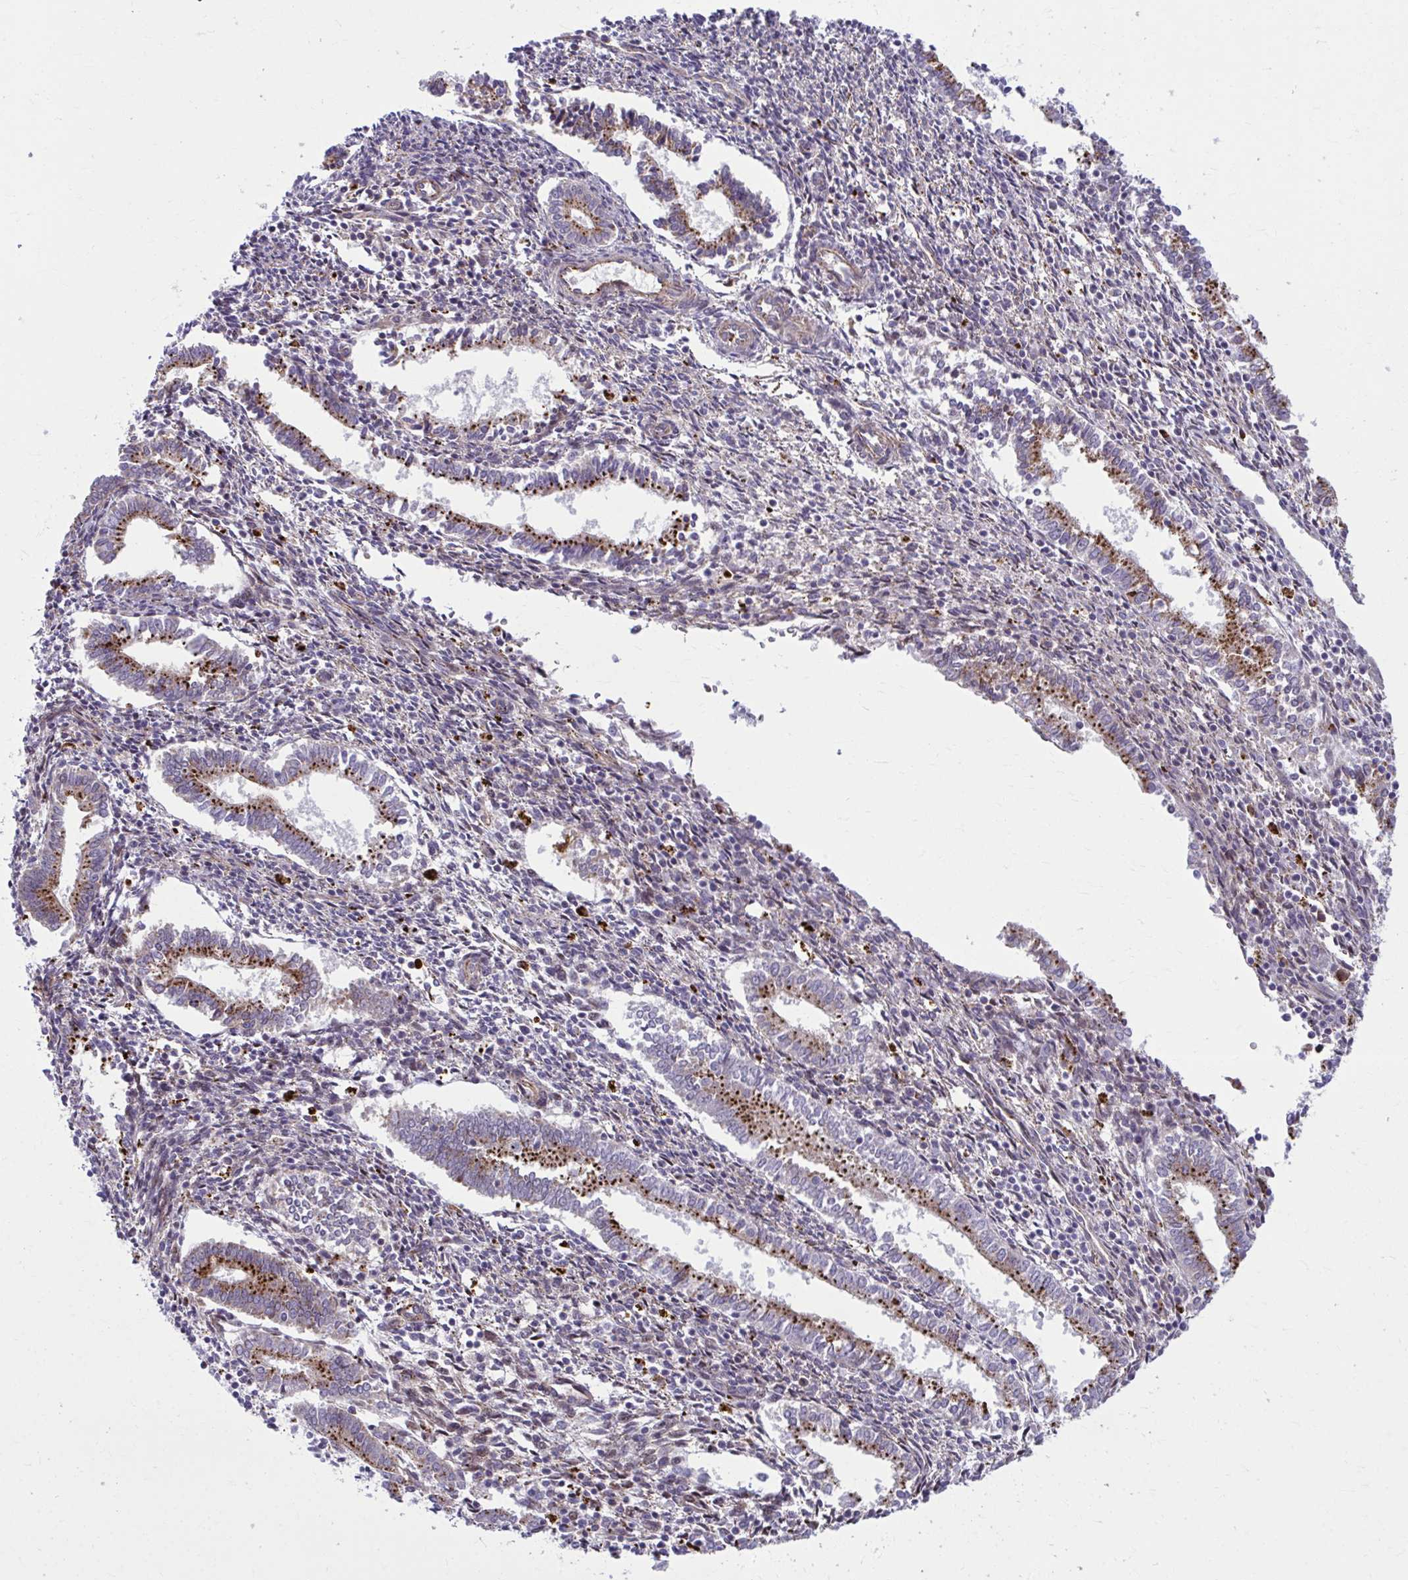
{"staining": {"intensity": "weak", "quantity": "25%-75%", "location": "cytoplasmic/membranous"}, "tissue": "endometrium", "cell_type": "Cells in endometrial stroma", "image_type": "normal", "snomed": [{"axis": "morphology", "description": "Normal tissue, NOS"}, {"axis": "topography", "description": "Endometrium"}], "caption": "Normal endometrium demonstrates weak cytoplasmic/membranous positivity in approximately 25%-75% of cells in endometrial stroma, visualized by immunohistochemistry.", "gene": "LRRC4B", "patient": {"sex": "female", "age": 41}}